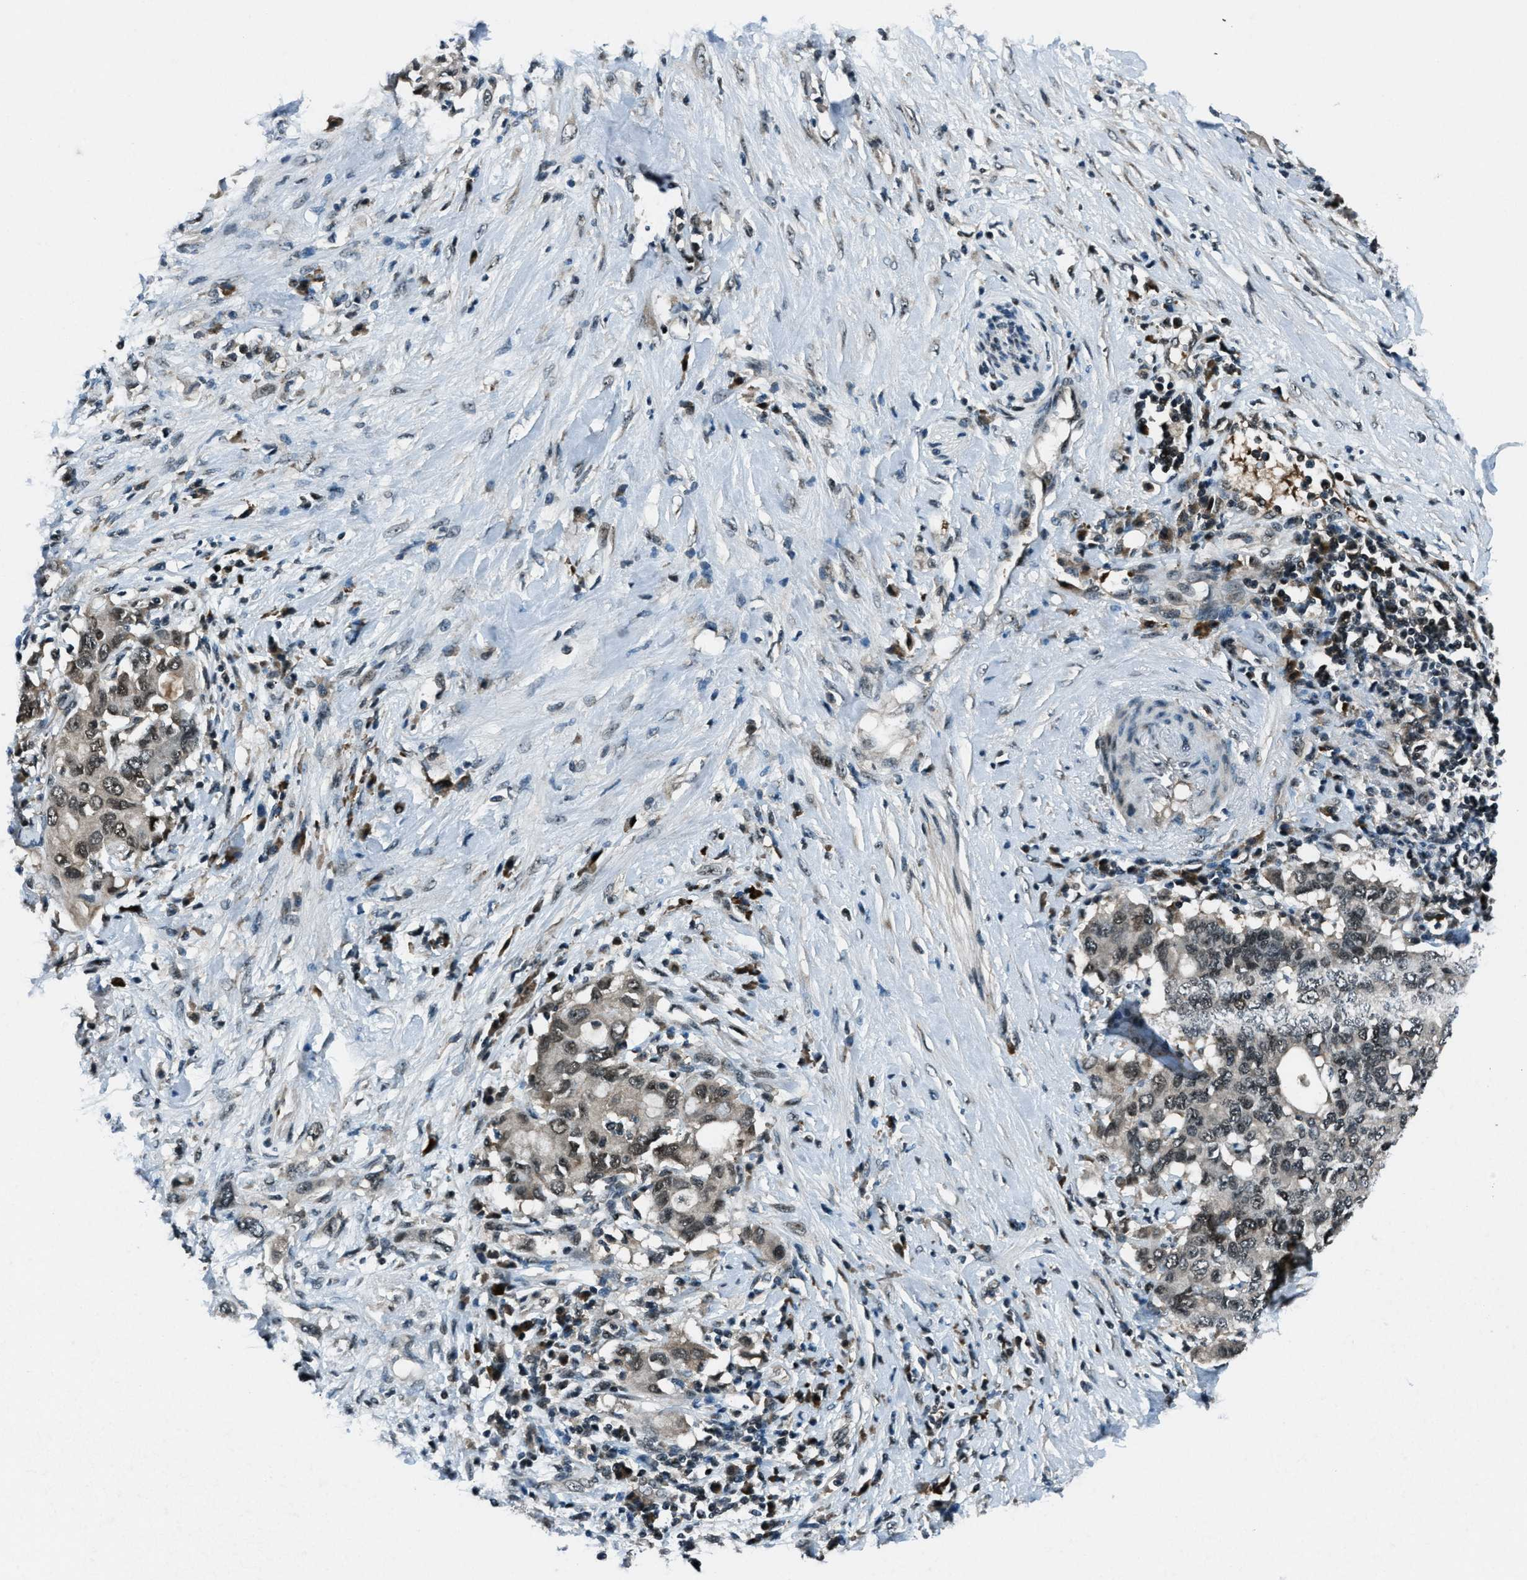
{"staining": {"intensity": "moderate", "quantity": "<25%", "location": "nuclear"}, "tissue": "pancreatic cancer", "cell_type": "Tumor cells", "image_type": "cancer", "snomed": [{"axis": "morphology", "description": "Adenocarcinoma, NOS"}, {"axis": "topography", "description": "Pancreas"}], "caption": "A low amount of moderate nuclear expression is present in about <25% of tumor cells in adenocarcinoma (pancreatic) tissue.", "gene": "ACTL9", "patient": {"sex": "female", "age": 56}}